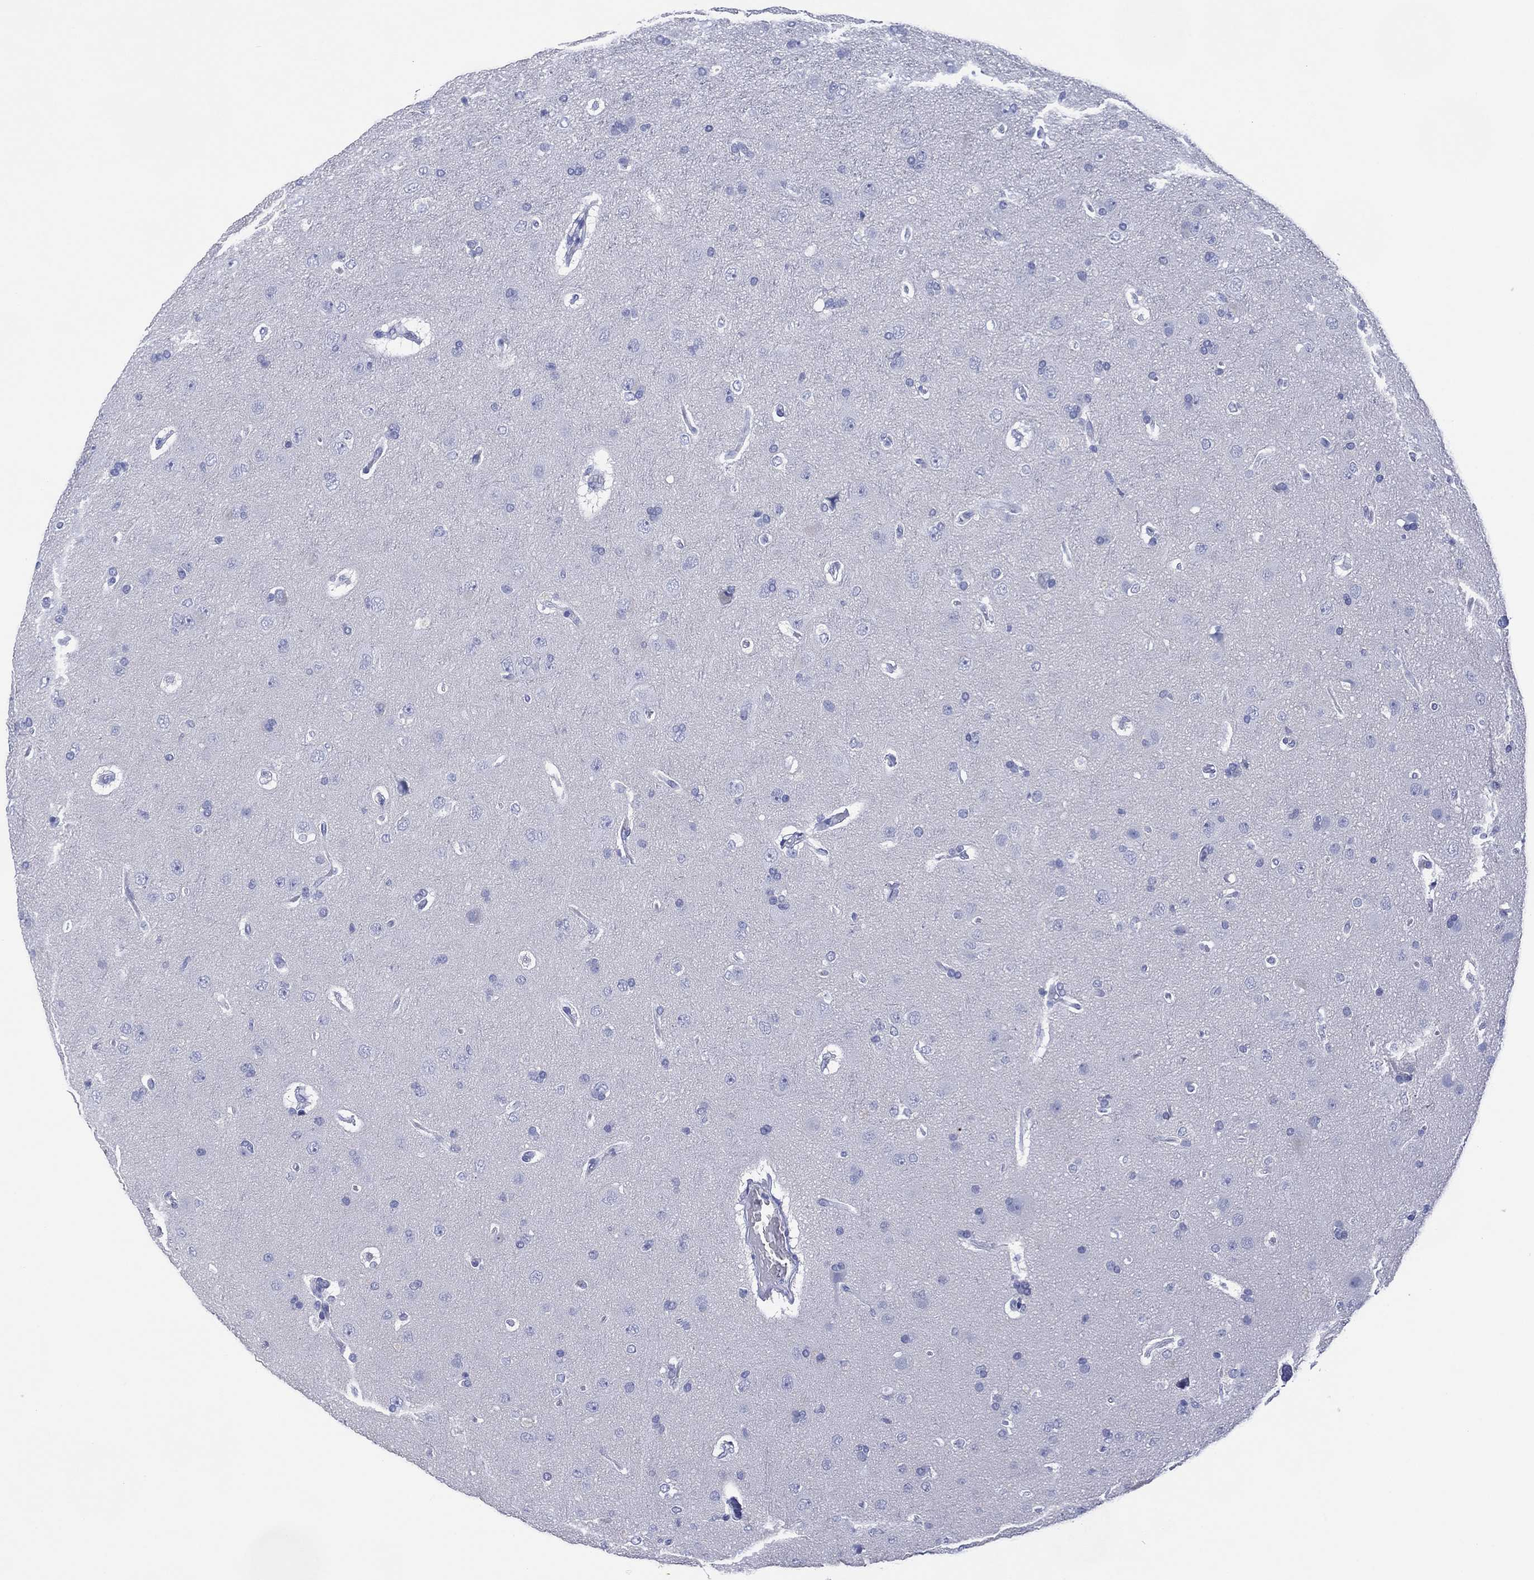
{"staining": {"intensity": "negative", "quantity": "none", "location": "none"}, "tissue": "glioma", "cell_type": "Tumor cells", "image_type": "cancer", "snomed": [{"axis": "morphology", "description": "Glioma, malignant, NOS"}, {"axis": "topography", "description": "Cerebral cortex"}], "caption": "Immunohistochemical staining of malignant glioma displays no significant staining in tumor cells.", "gene": "DSG1", "patient": {"sex": "male", "age": 58}}